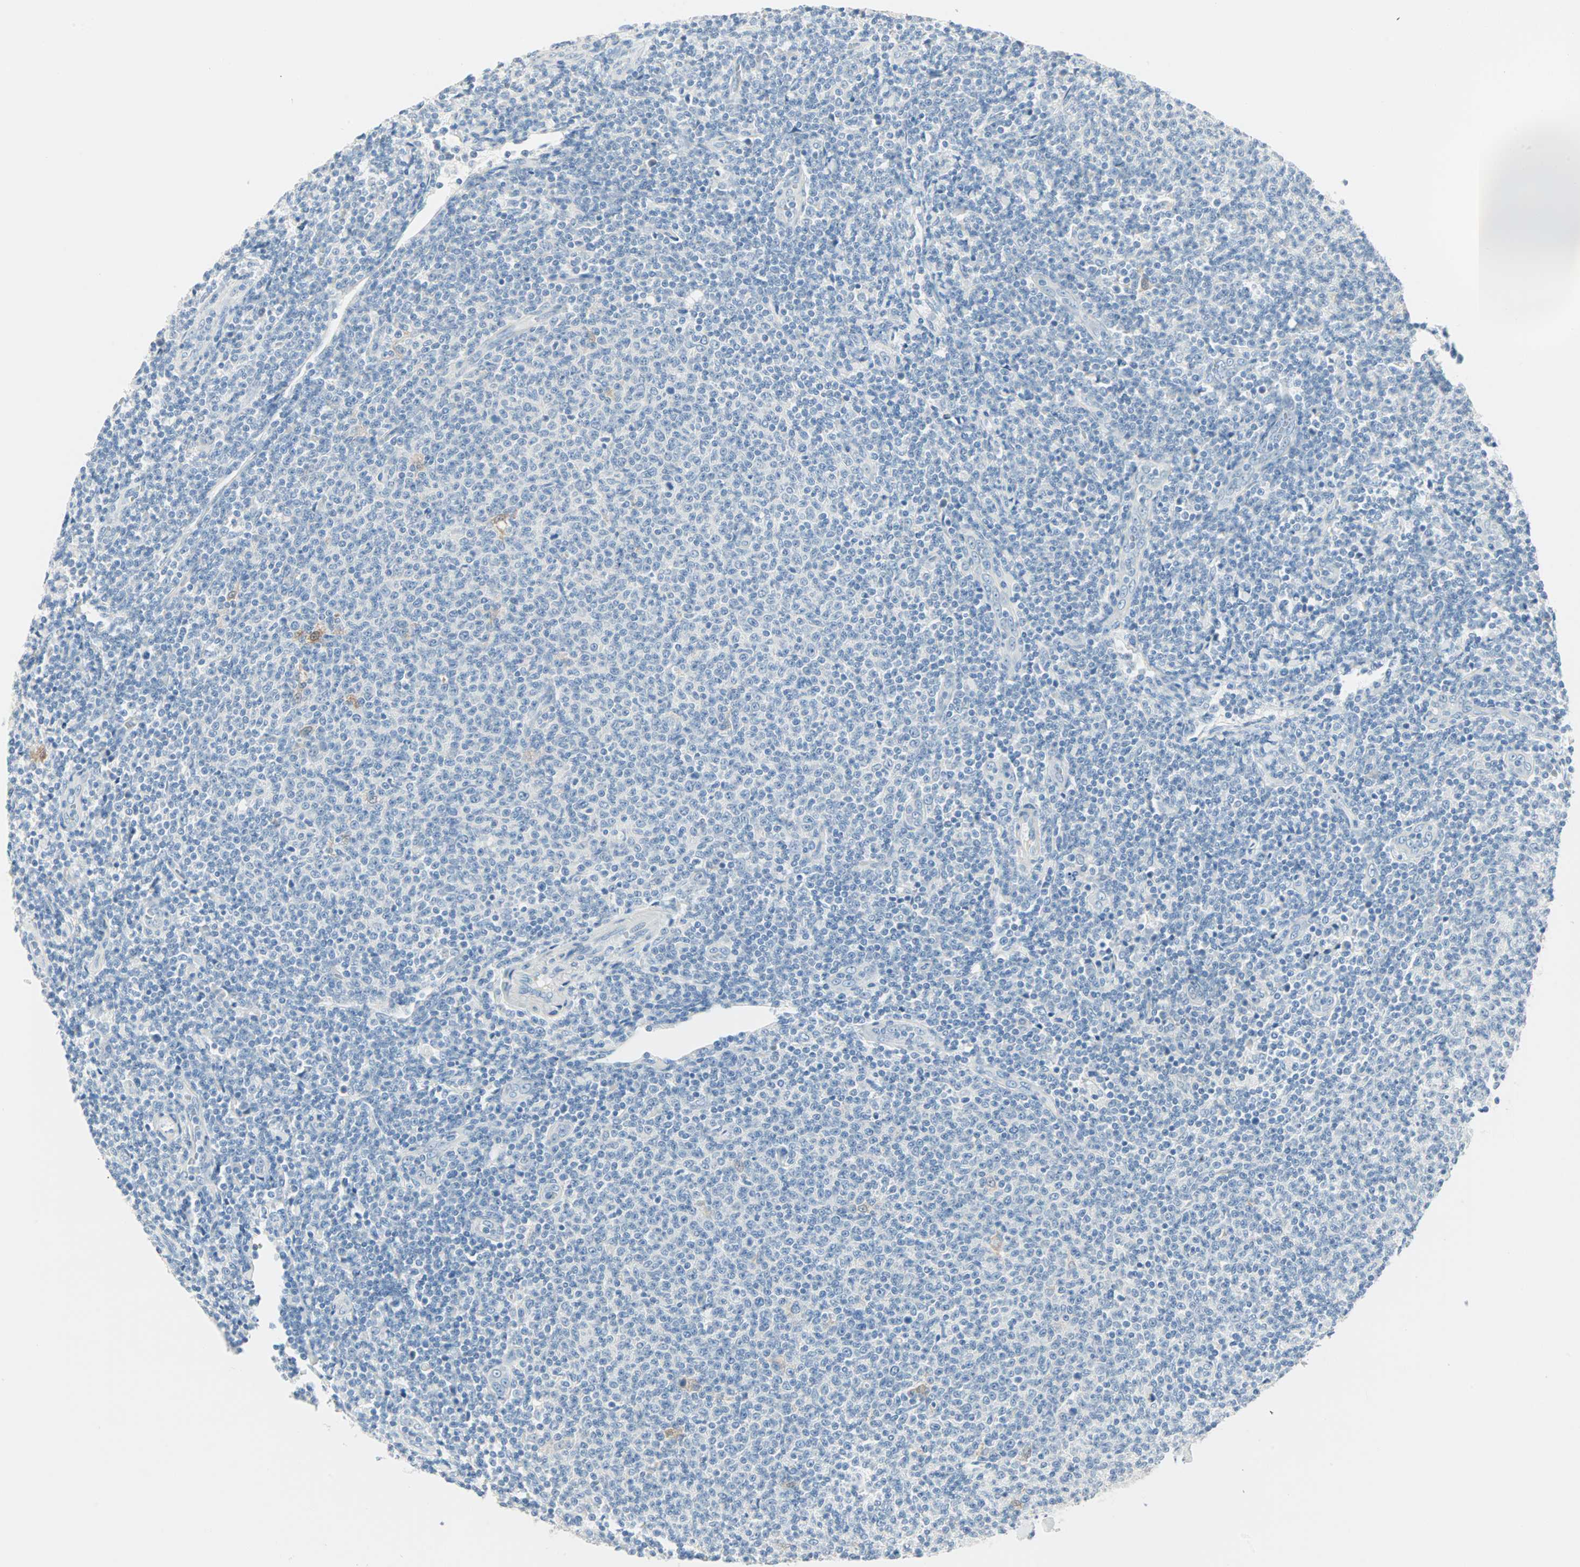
{"staining": {"intensity": "negative", "quantity": "none", "location": "none"}, "tissue": "lymphoma", "cell_type": "Tumor cells", "image_type": "cancer", "snomed": [{"axis": "morphology", "description": "Malignant lymphoma, non-Hodgkin's type, Low grade"}, {"axis": "topography", "description": "Lymph node"}], "caption": "Tumor cells are negative for protein expression in human malignant lymphoma, non-Hodgkin's type (low-grade).", "gene": "SULT1C2", "patient": {"sex": "male", "age": 66}}